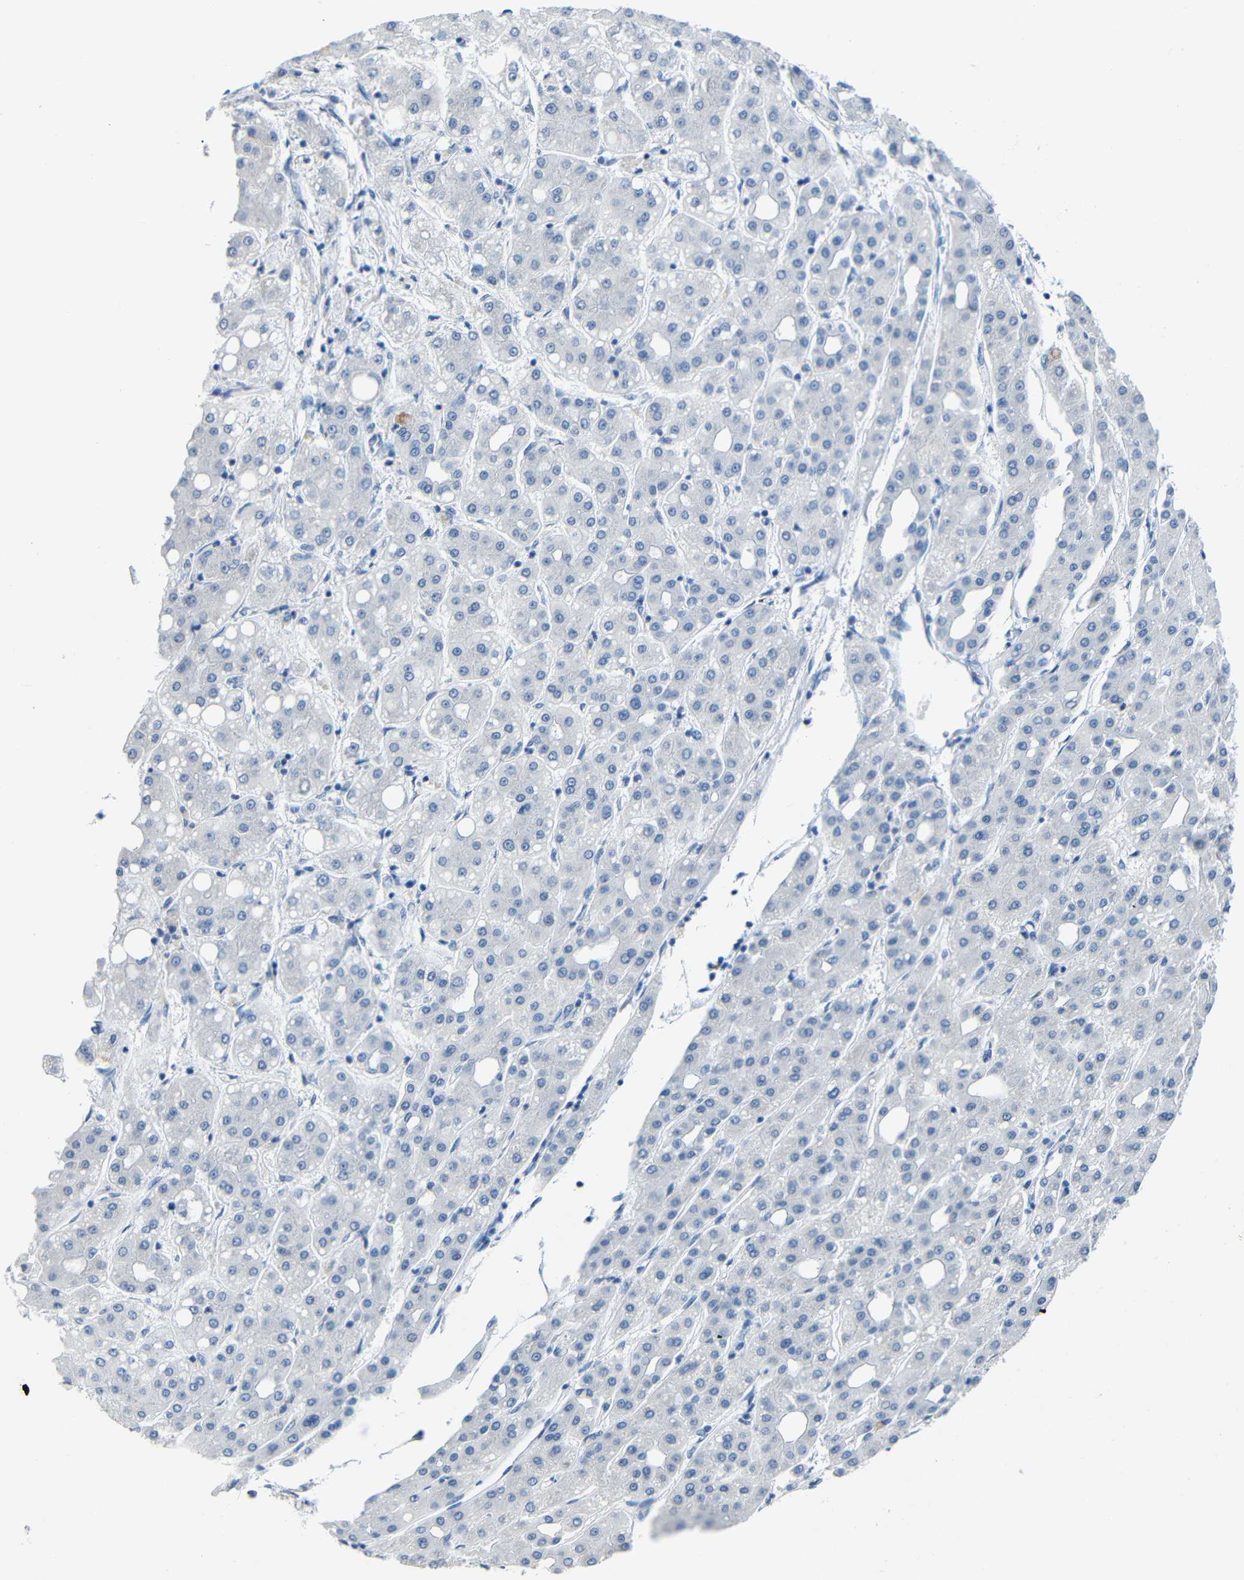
{"staining": {"intensity": "negative", "quantity": "none", "location": "none"}, "tissue": "liver cancer", "cell_type": "Tumor cells", "image_type": "cancer", "snomed": [{"axis": "morphology", "description": "Carcinoma, Hepatocellular, NOS"}, {"axis": "topography", "description": "Liver"}], "caption": "A histopathology image of human liver cancer is negative for staining in tumor cells.", "gene": "C15orf48", "patient": {"sex": "male", "age": 65}}